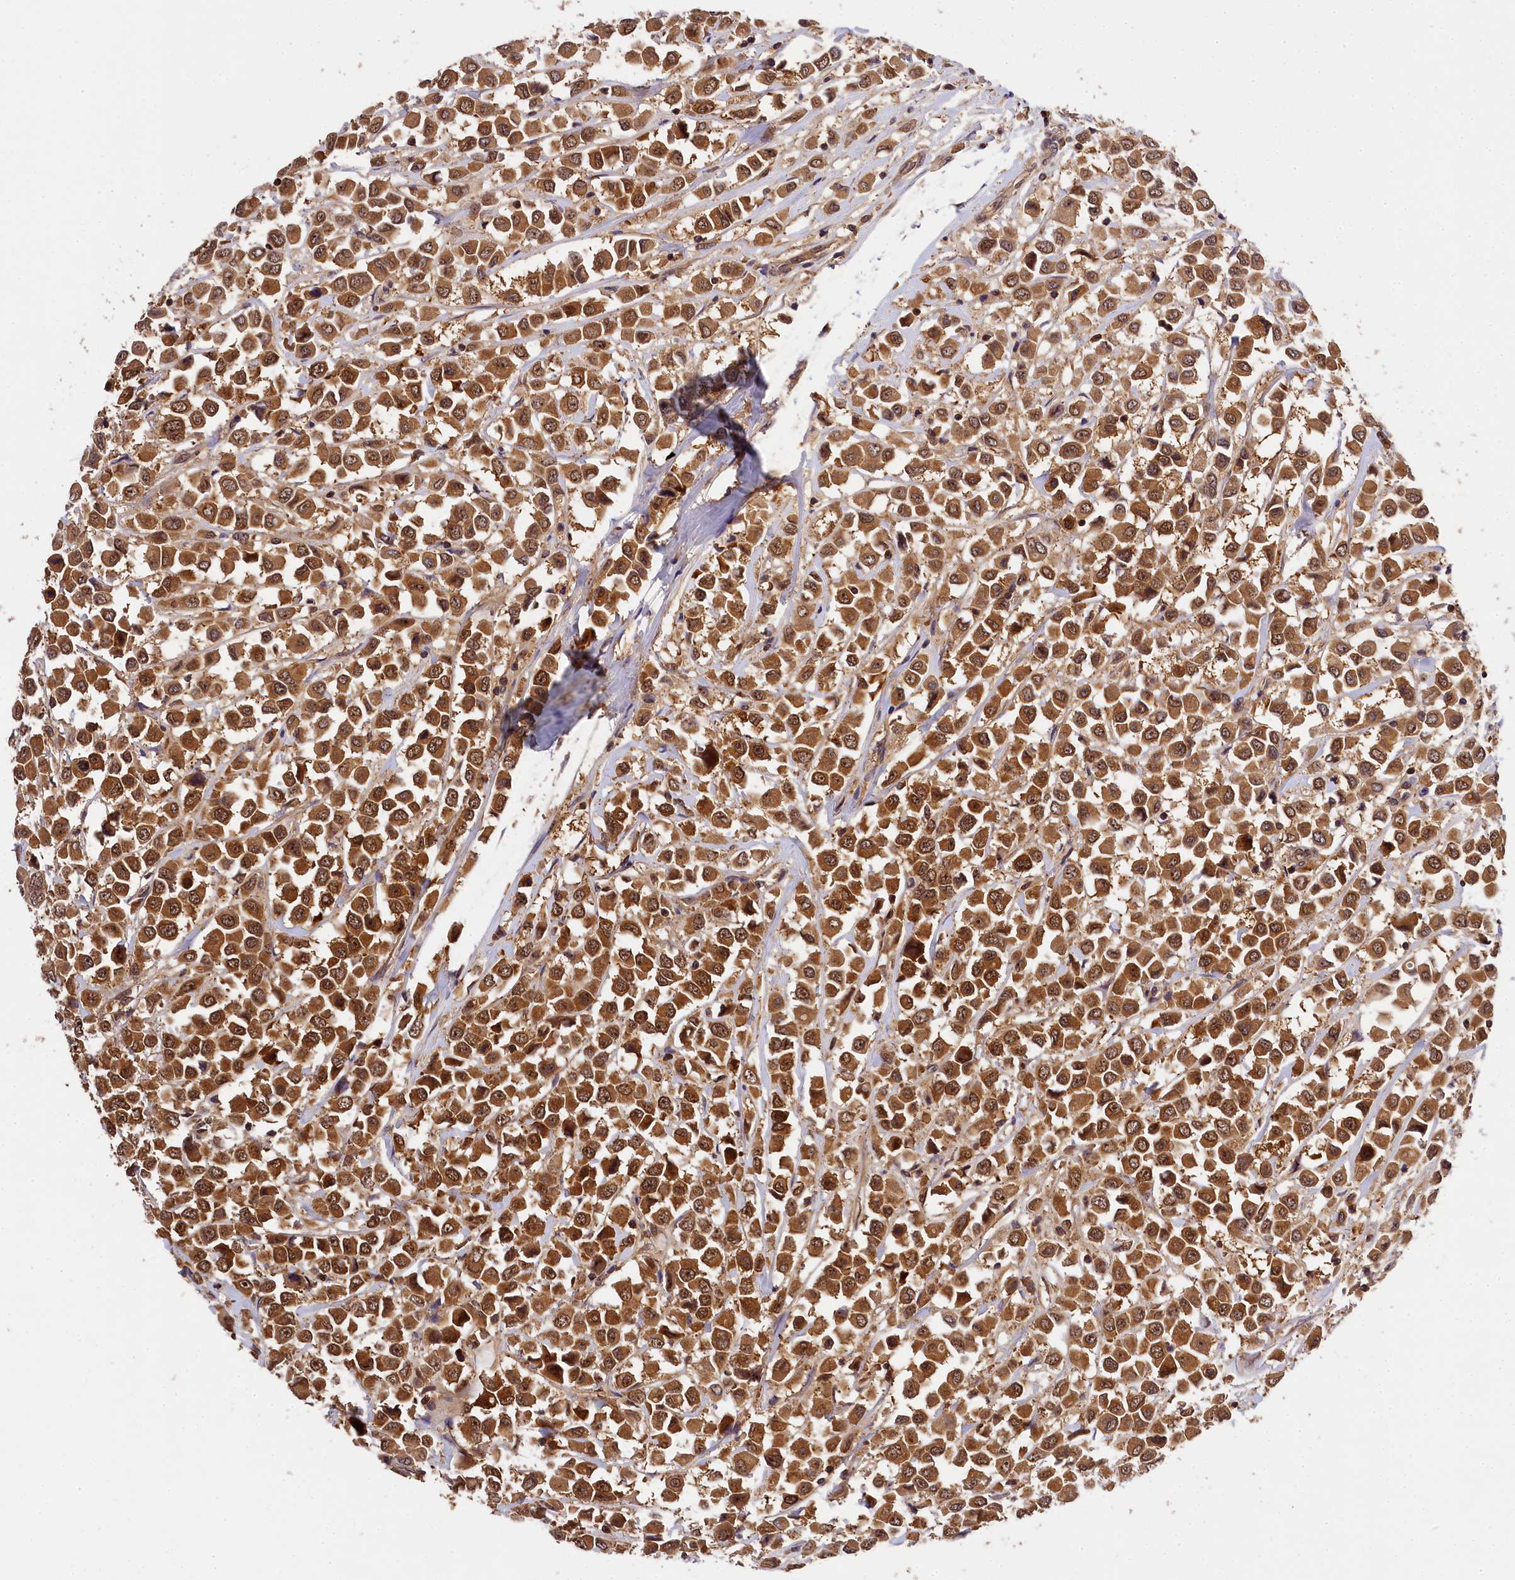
{"staining": {"intensity": "moderate", "quantity": ">75%", "location": "cytoplasmic/membranous,nuclear"}, "tissue": "breast cancer", "cell_type": "Tumor cells", "image_type": "cancer", "snomed": [{"axis": "morphology", "description": "Duct carcinoma"}, {"axis": "topography", "description": "Breast"}], "caption": "A micrograph of breast cancer (invasive ductal carcinoma) stained for a protein exhibits moderate cytoplasmic/membranous and nuclear brown staining in tumor cells. (Brightfield microscopy of DAB IHC at high magnification).", "gene": "EIF6", "patient": {"sex": "female", "age": 61}}